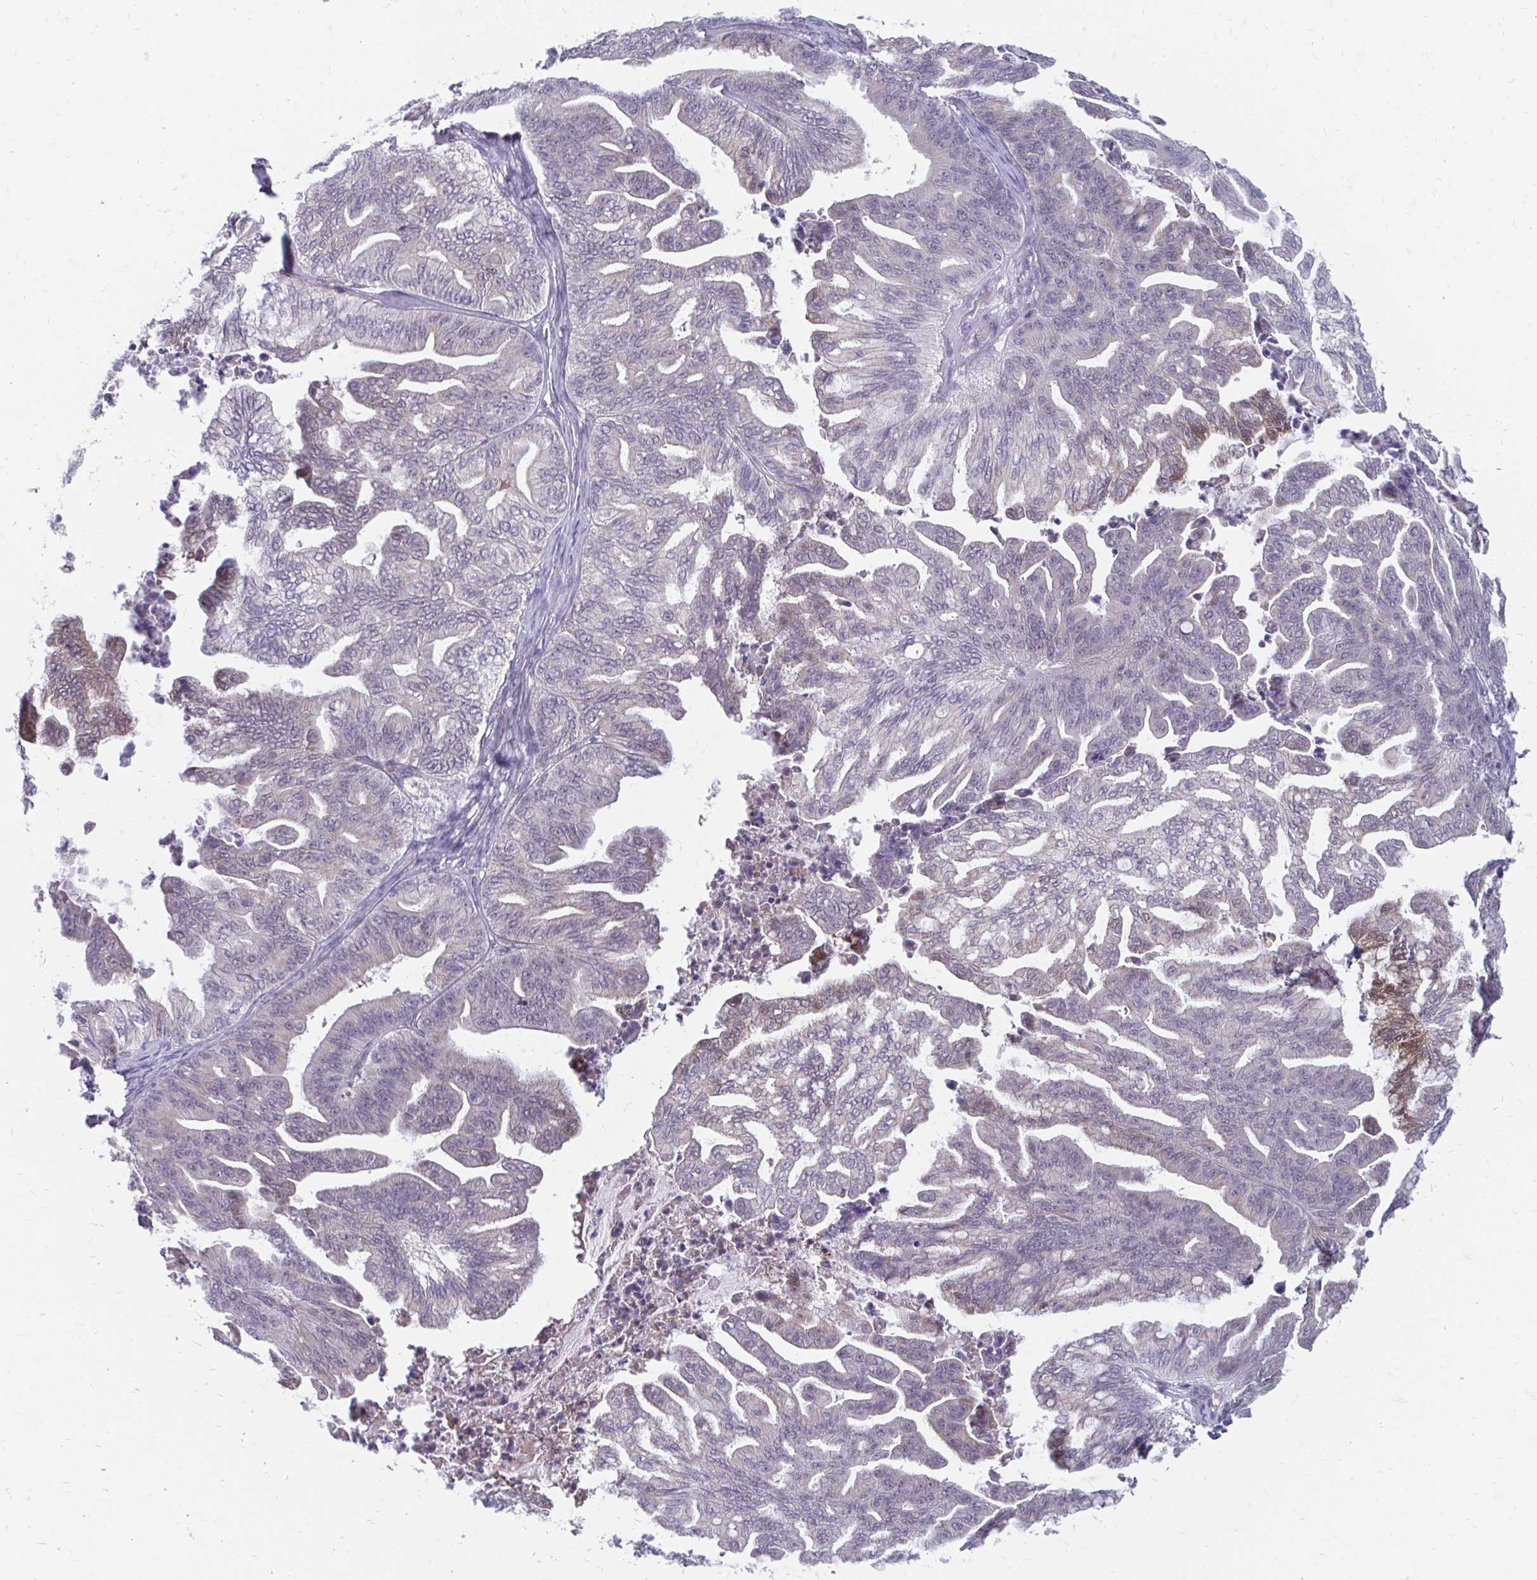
{"staining": {"intensity": "negative", "quantity": "none", "location": "none"}, "tissue": "ovarian cancer", "cell_type": "Tumor cells", "image_type": "cancer", "snomed": [{"axis": "morphology", "description": "Cystadenocarcinoma, mucinous, NOS"}, {"axis": "topography", "description": "Ovary"}], "caption": "This is an immunohistochemistry (IHC) histopathology image of ovarian cancer. There is no positivity in tumor cells.", "gene": "PABIR3", "patient": {"sex": "female", "age": 67}}